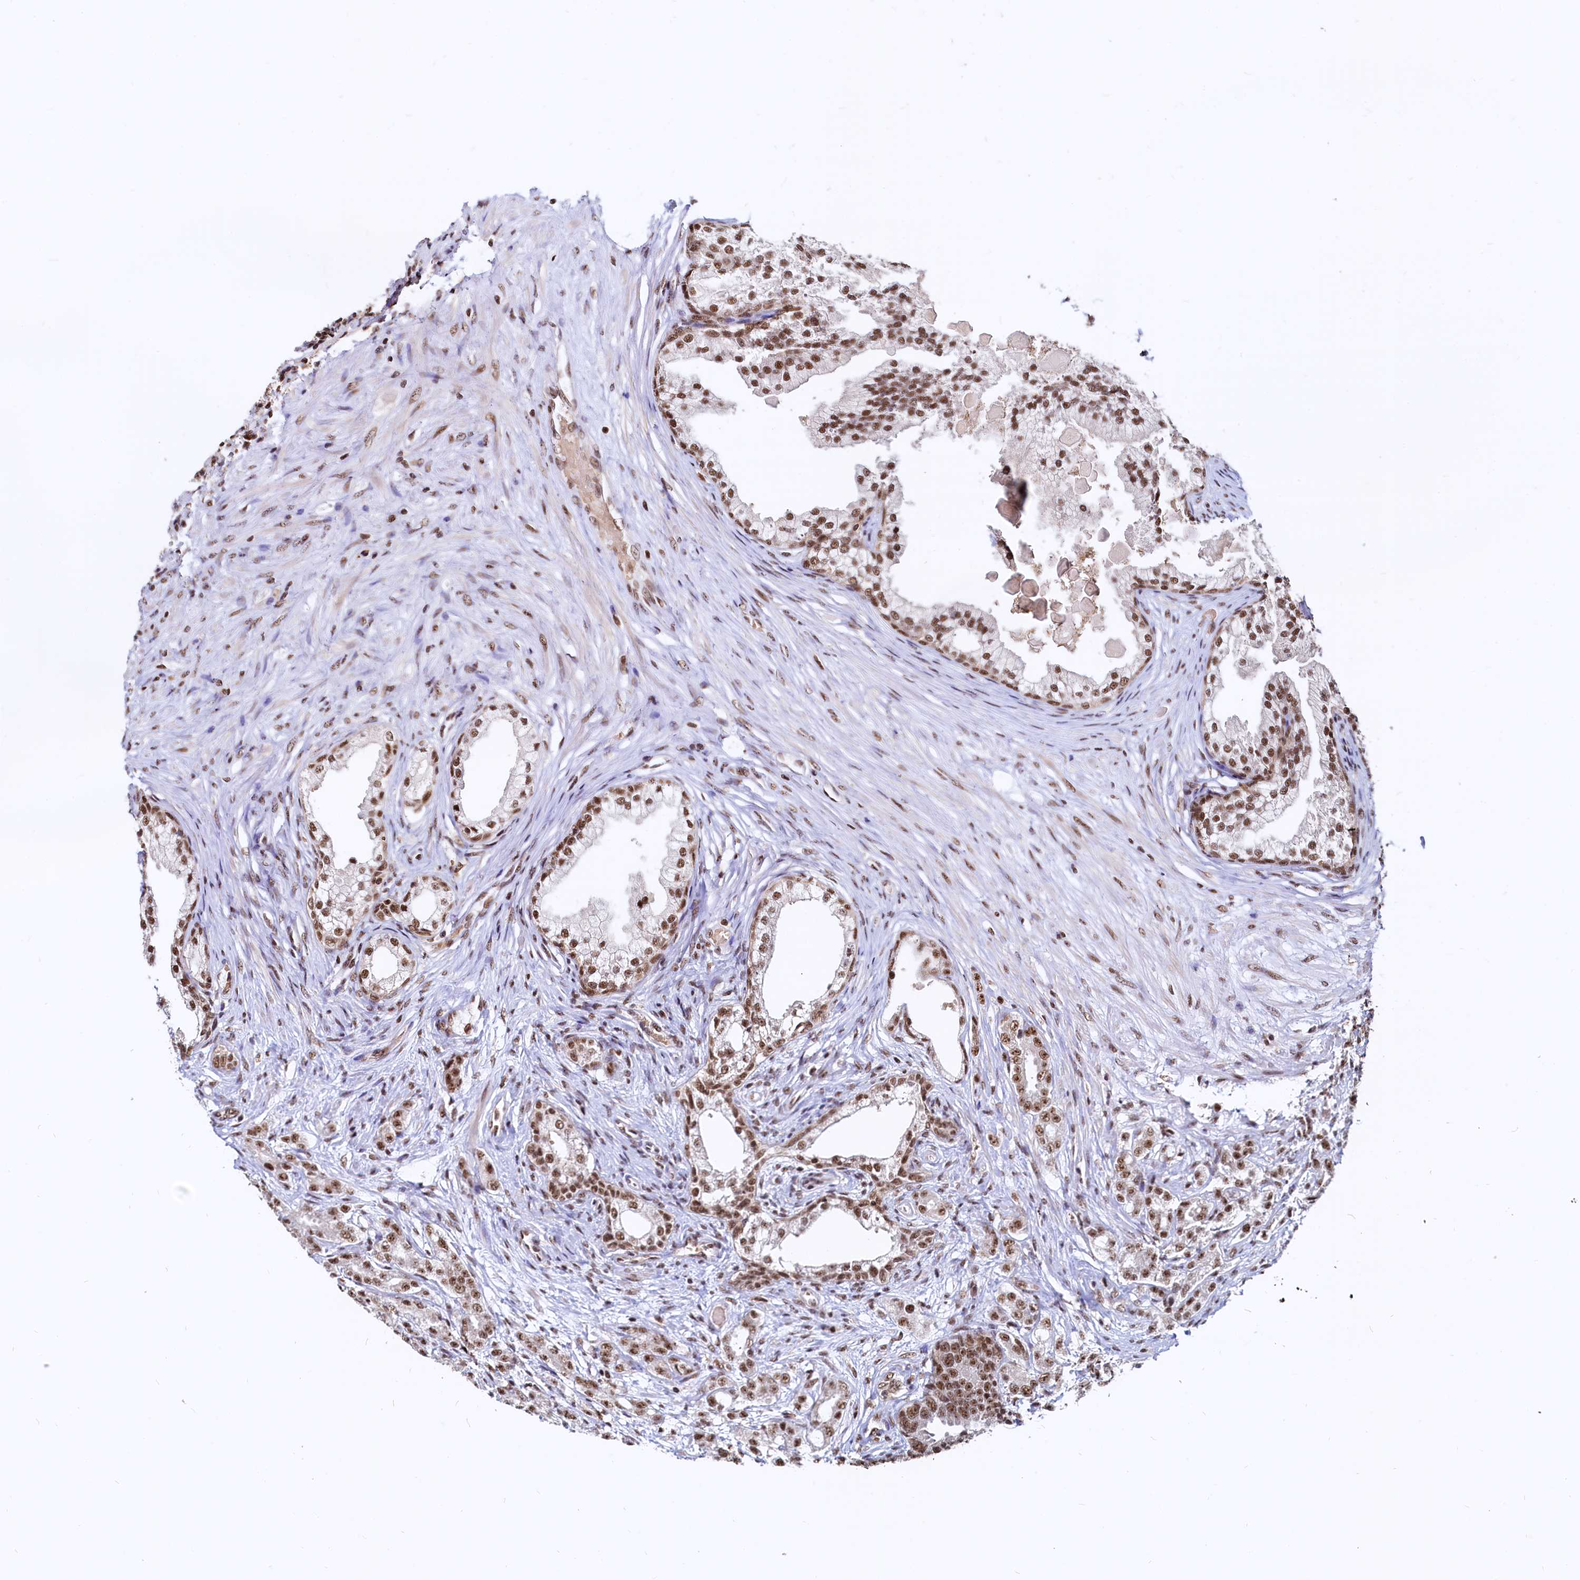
{"staining": {"intensity": "strong", "quantity": ">75%", "location": "nuclear"}, "tissue": "prostate cancer", "cell_type": "Tumor cells", "image_type": "cancer", "snomed": [{"axis": "morphology", "description": "Adenocarcinoma, High grade"}, {"axis": "topography", "description": "Prostate"}], "caption": "Protein staining shows strong nuclear staining in approximately >75% of tumor cells in high-grade adenocarcinoma (prostate).", "gene": "RSRC2", "patient": {"sex": "male", "age": 69}}